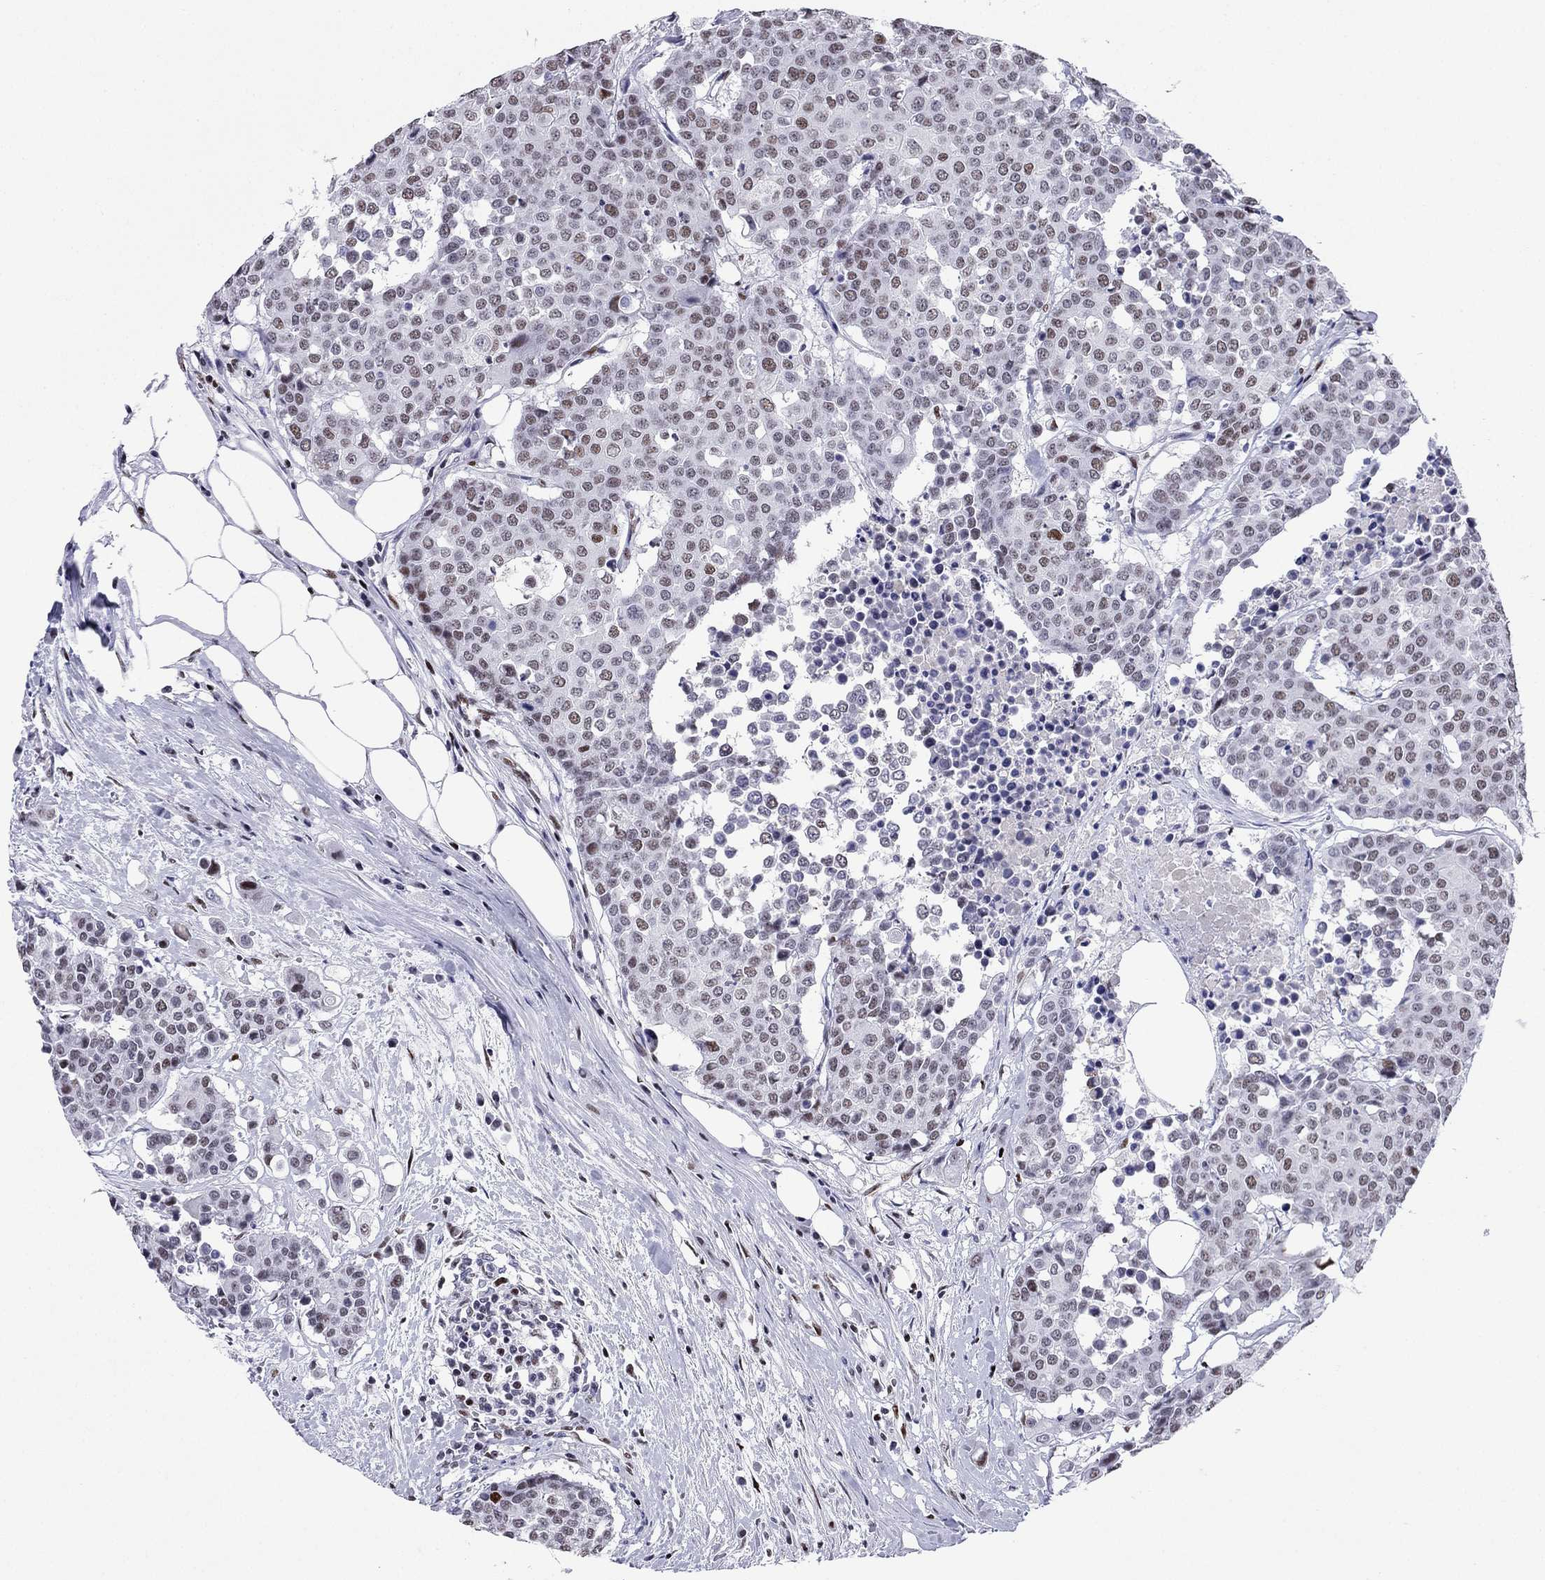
{"staining": {"intensity": "moderate", "quantity": "25%-75%", "location": "nuclear"}, "tissue": "carcinoid", "cell_type": "Tumor cells", "image_type": "cancer", "snomed": [{"axis": "morphology", "description": "Carcinoid, malignant, NOS"}, {"axis": "topography", "description": "Colon"}], "caption": "IHC (DAB (3,3'-diaminobenzidine)) staining of carcinoid reveals moderate nuclear protein expression in about 25%-75% of tumor cells.", "gene": "PPM1G", "patient": {"sex": "male", "age": 81}}